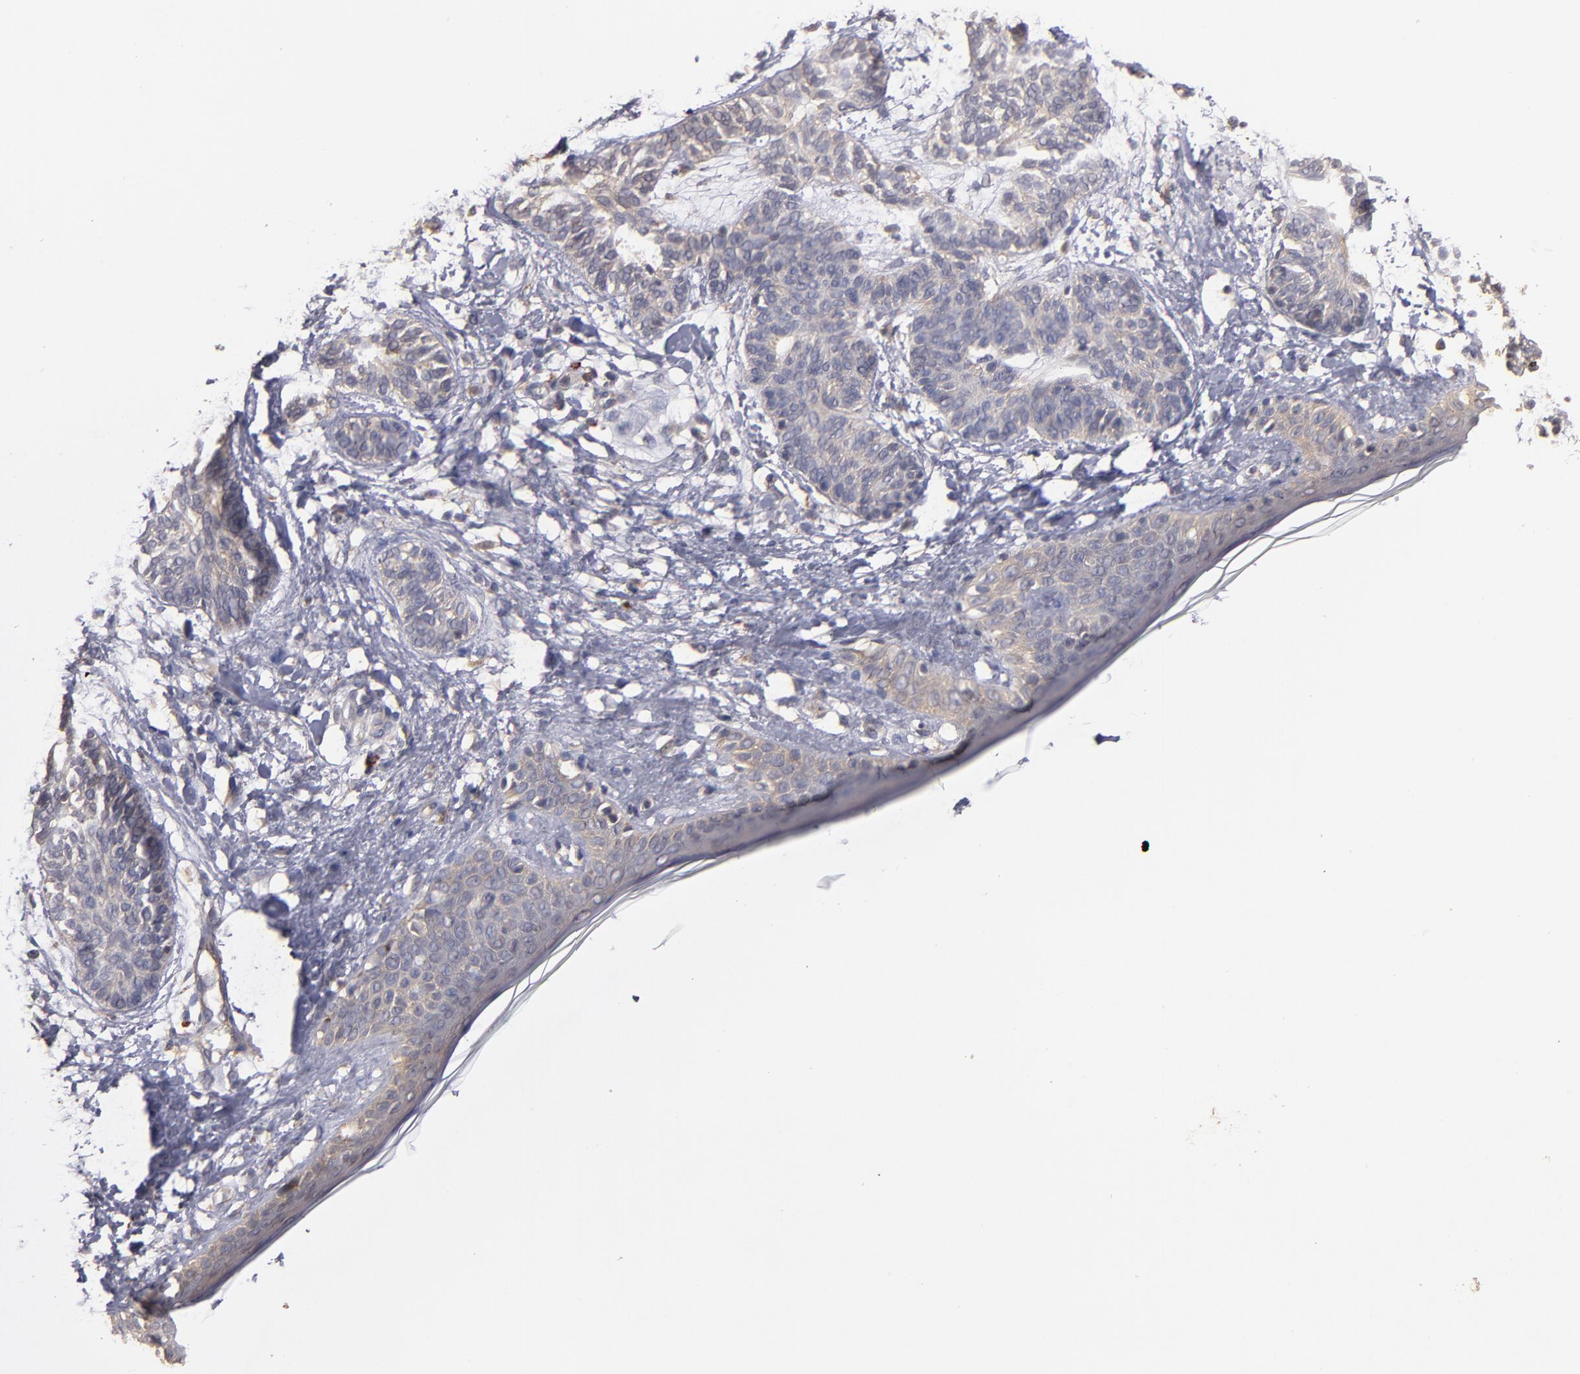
{"staining": {"intensity": "weak", "quantity": ">75%", "location": "cytoplasmic/membranous"}, "tissue": "skin cancer", "cell_type": "Tumor cells", "image_type": "cancer", "snomed": [{"axis": "morphology", "description": "Normal tissue, NOS"}, {"axis": "morphology", "description": "Basal cell carcinoma"}, {"axis": "topography", "description": "Skin"}], "caption": "Protein expression analysis of skin cancer reveals weak cytoplasmic/membranous expression in approximately >75% of tumor cells.", "gene": "CTSO", "patient": {"sex": "male", "age": 63}}